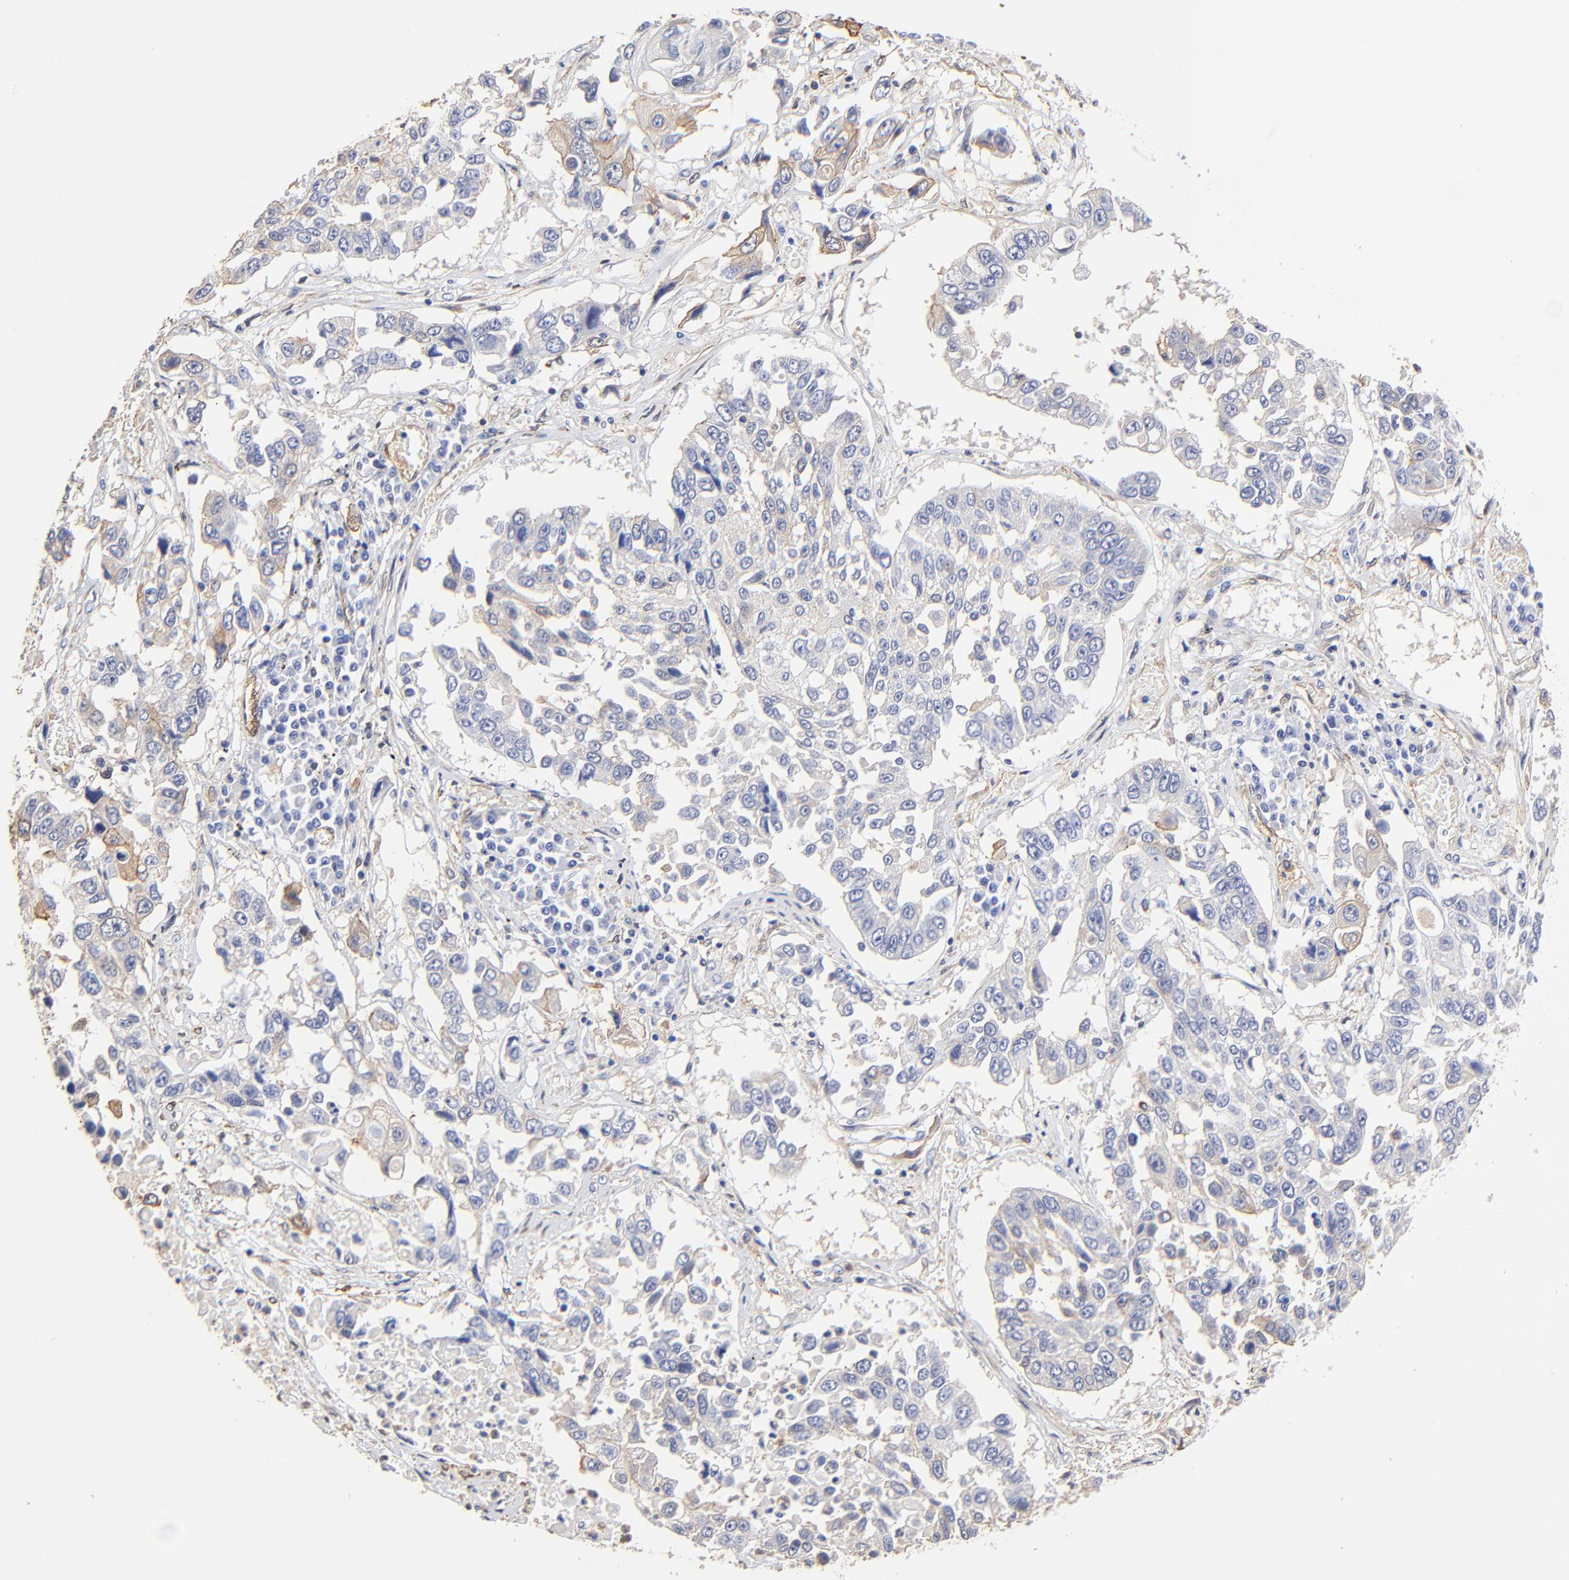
{"staining": {"intensity": "weak", "quantity": "<25%", "location": "cytoplasmic/membranous"}, "tissue": "lung cancer", "cell_type": "Tumor cells", "image_type": "cancer", "snomed": [{"axis": "morphology", "description": "Squamous cell carcinoma, NOS"}, {"axis": "topography", "description": "Lung"}], "caption": "The image displays no significant positivity in tumor cells of squamous cell carcinoma (lung).", "gene": "TAGLN2", "patient": {"sex": "male", "age": 71}}